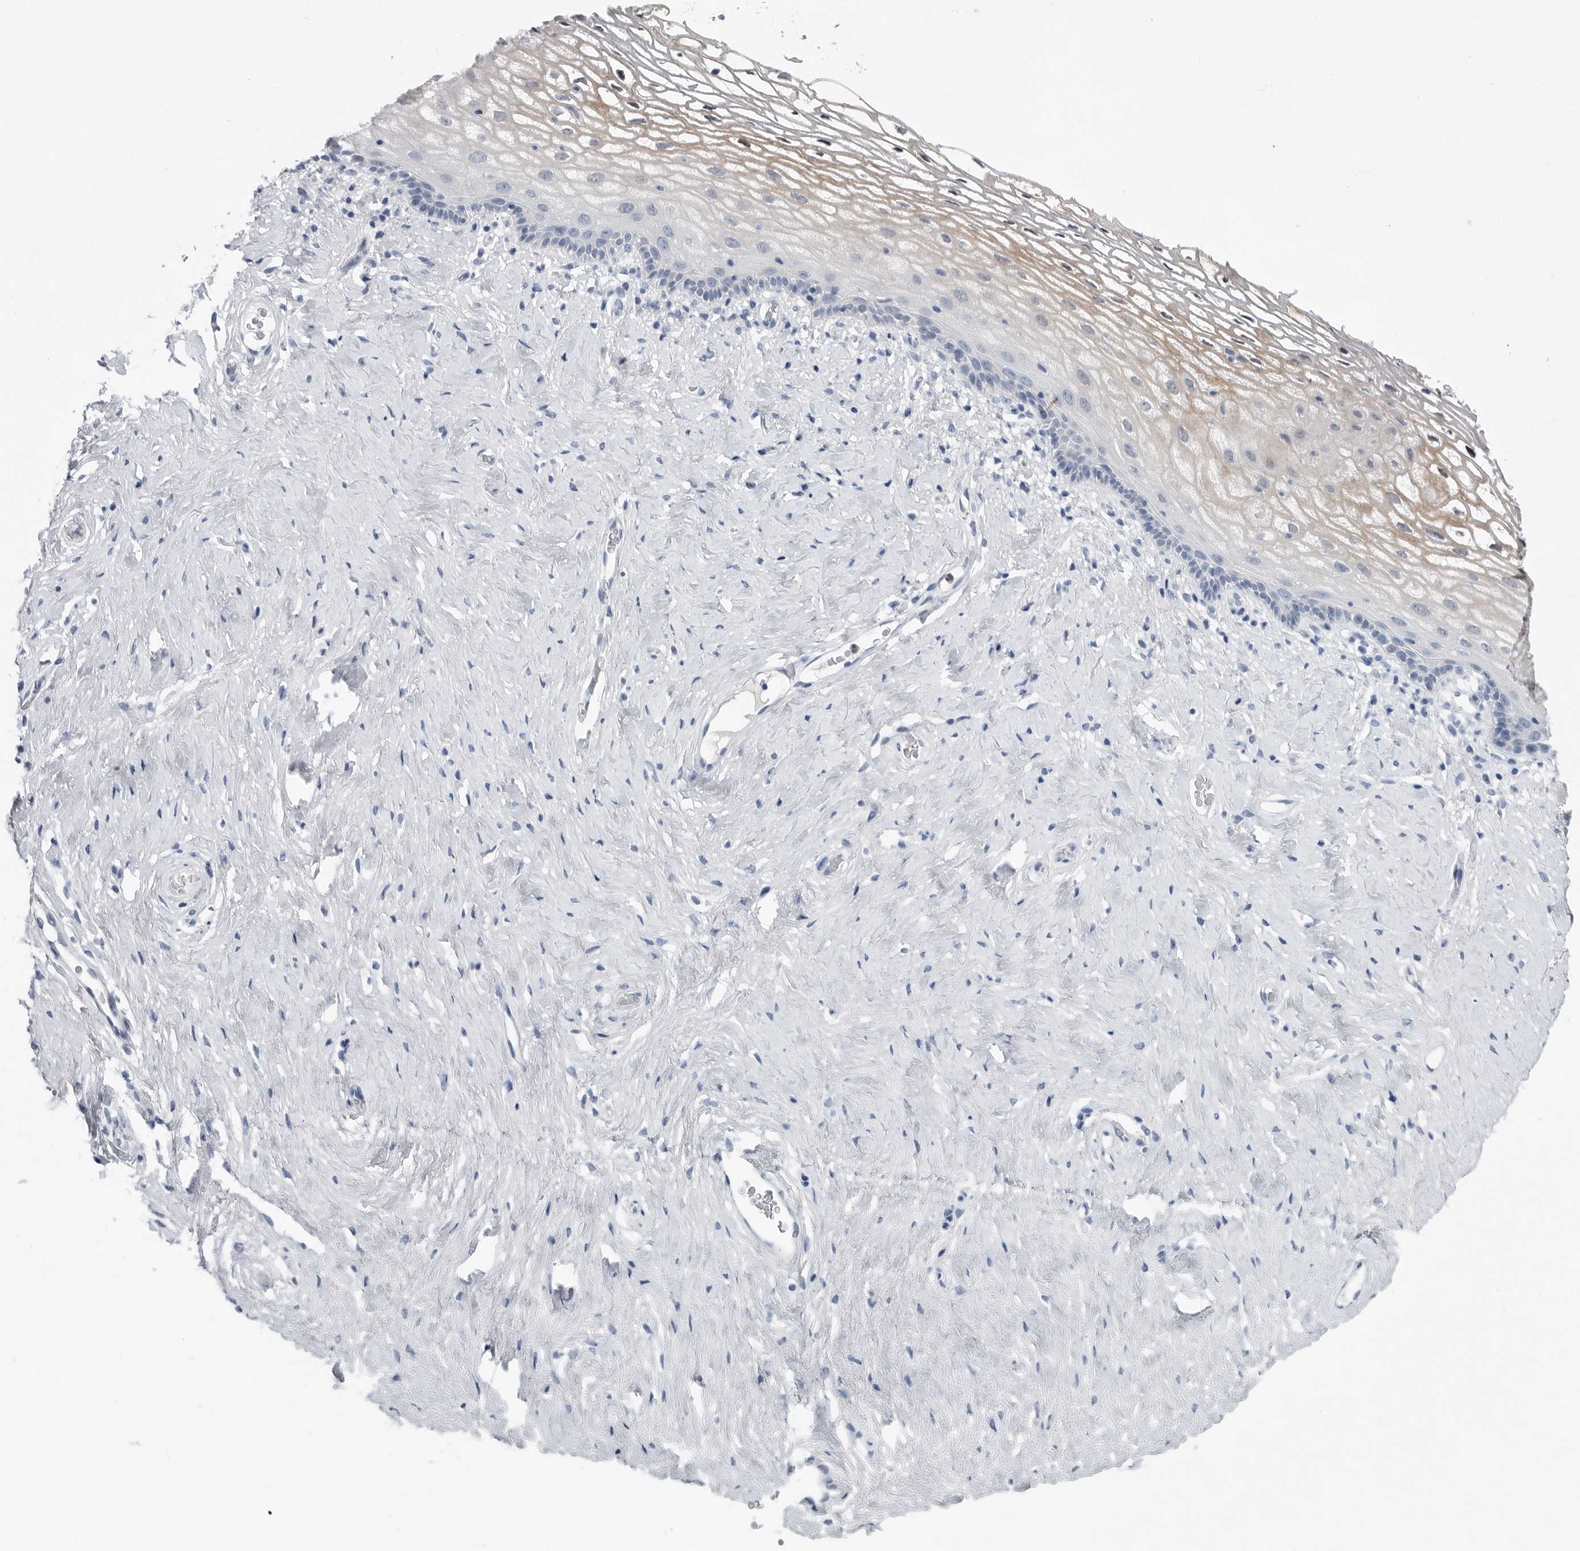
{"staining": {"intensity": "moderate", "quantity": "<25%", "location": "cytoplasmic/membranous,nuclear"}, "tissue": "vagina", "cell_type": "Squamous epithelial cells", "image_type": "normal", "snomed": [{"axis": "morphology", "description": "Normal tissue, NOS"}, {"axis": "morphology", "description": "Adenocarcinoma, NOS"}, {"axis": "topography", "description": "Rectum"}, {"axis": "topography", "description": "Vagina"}], "caption": "Immunohistochemical staining of unremarkable vagina exhibits low levels of moderate cytoplasmic/membranous,nuclear positivity in about <25% of squamous epithelial cells.", "gene": "SCP2", "patient": {"sex": "female", "age": 71}}